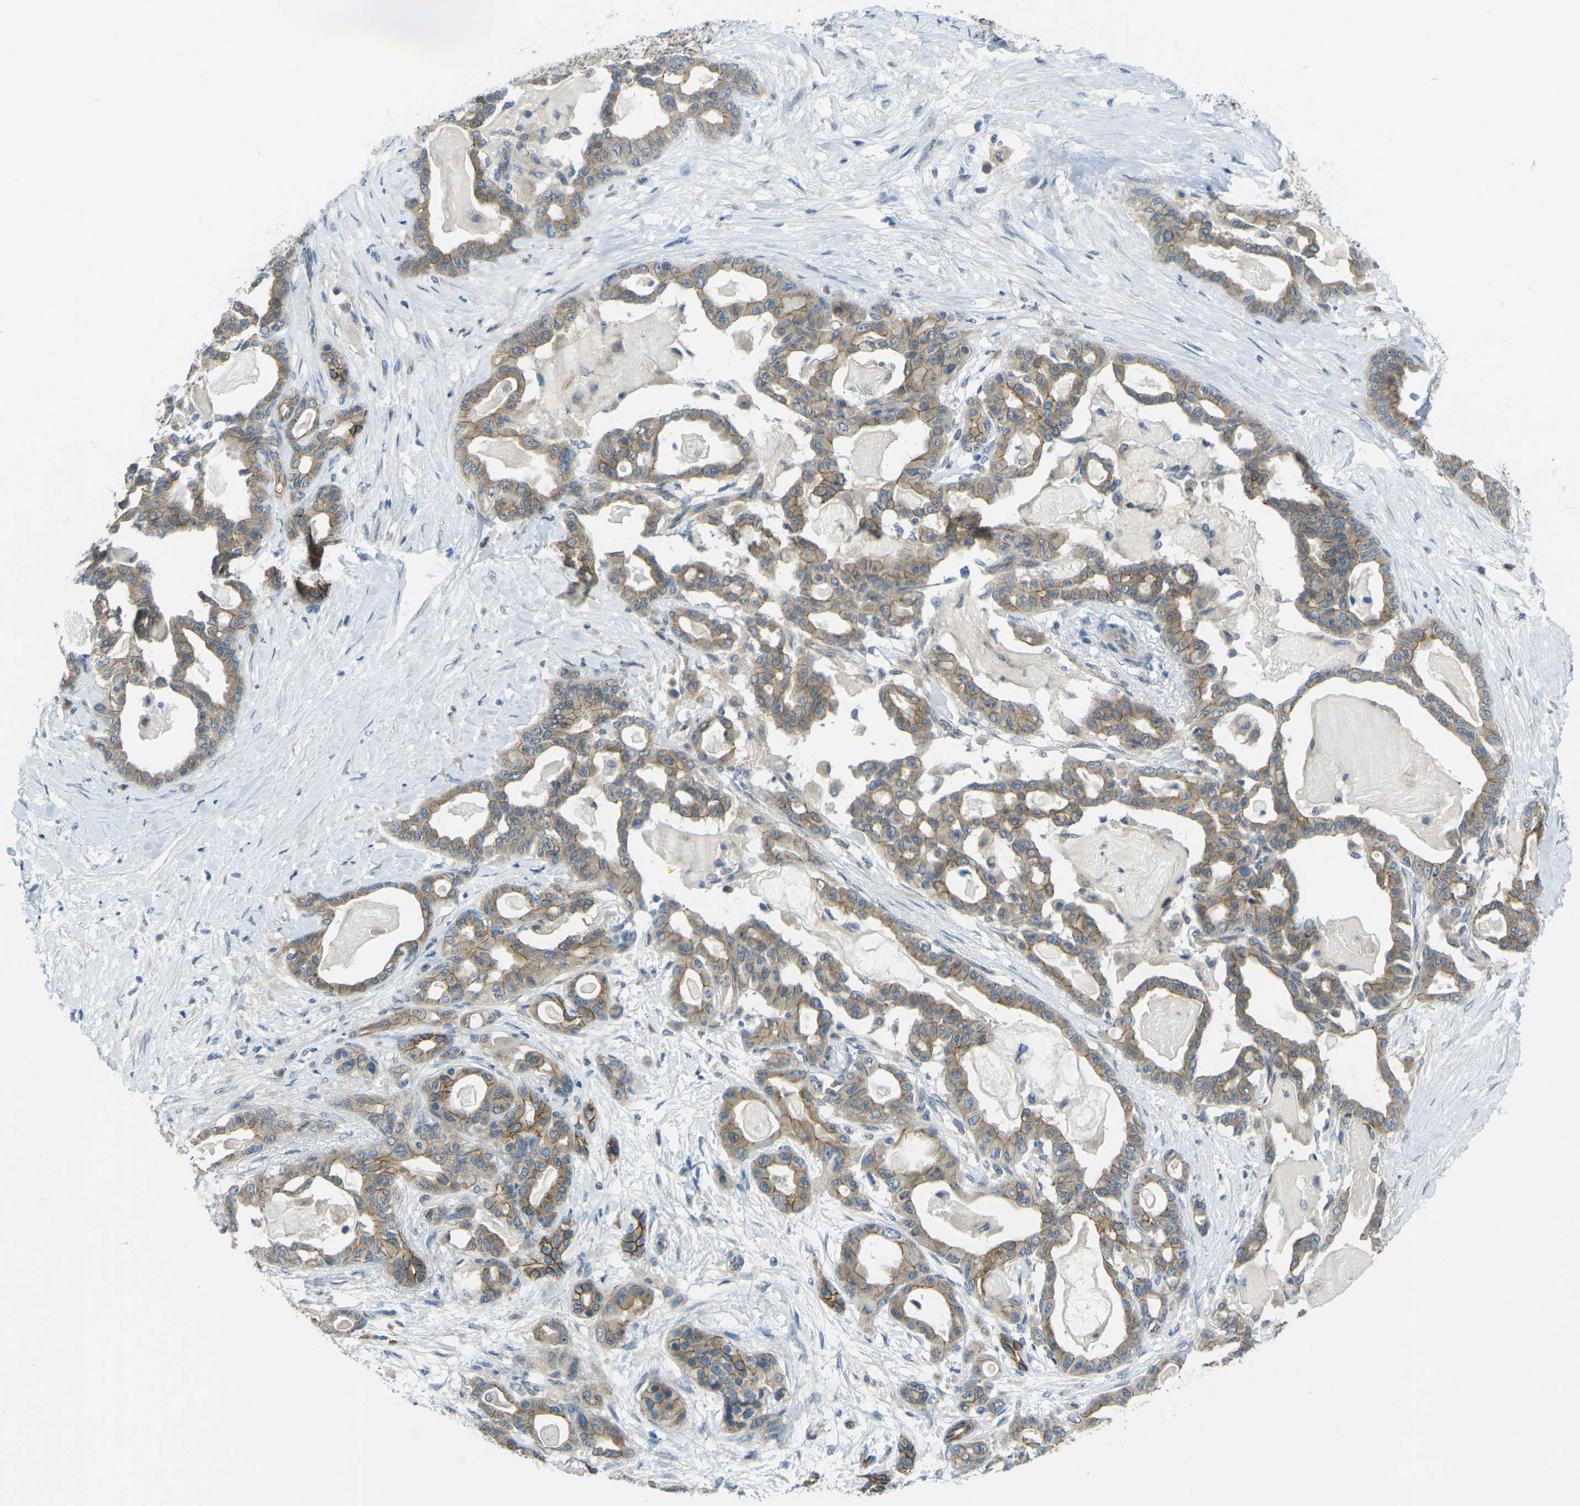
{"staining": {"intensity": "moderate", "quantity": "25%-75%", "location": "cytoplasmic/membranous"}, "tissue": "pancreatic cancer", "cell_type": "Tumor cells", "image_type": "cancer", "snomed": [{"axis": "morphology", "description": "Adenocarcinoma, NOS"}, {"axis": "topography", "description": "Pancreas"}], "caption": "A medium amount of moderate cytoplasmic/membranous positivity is seen in about 25%-75% of tumor cells in pancreatic cancer (adenocarcinoma) tissue.", "gene": "RHBDD1", "patient": {"sex": "male", "age": 63}}